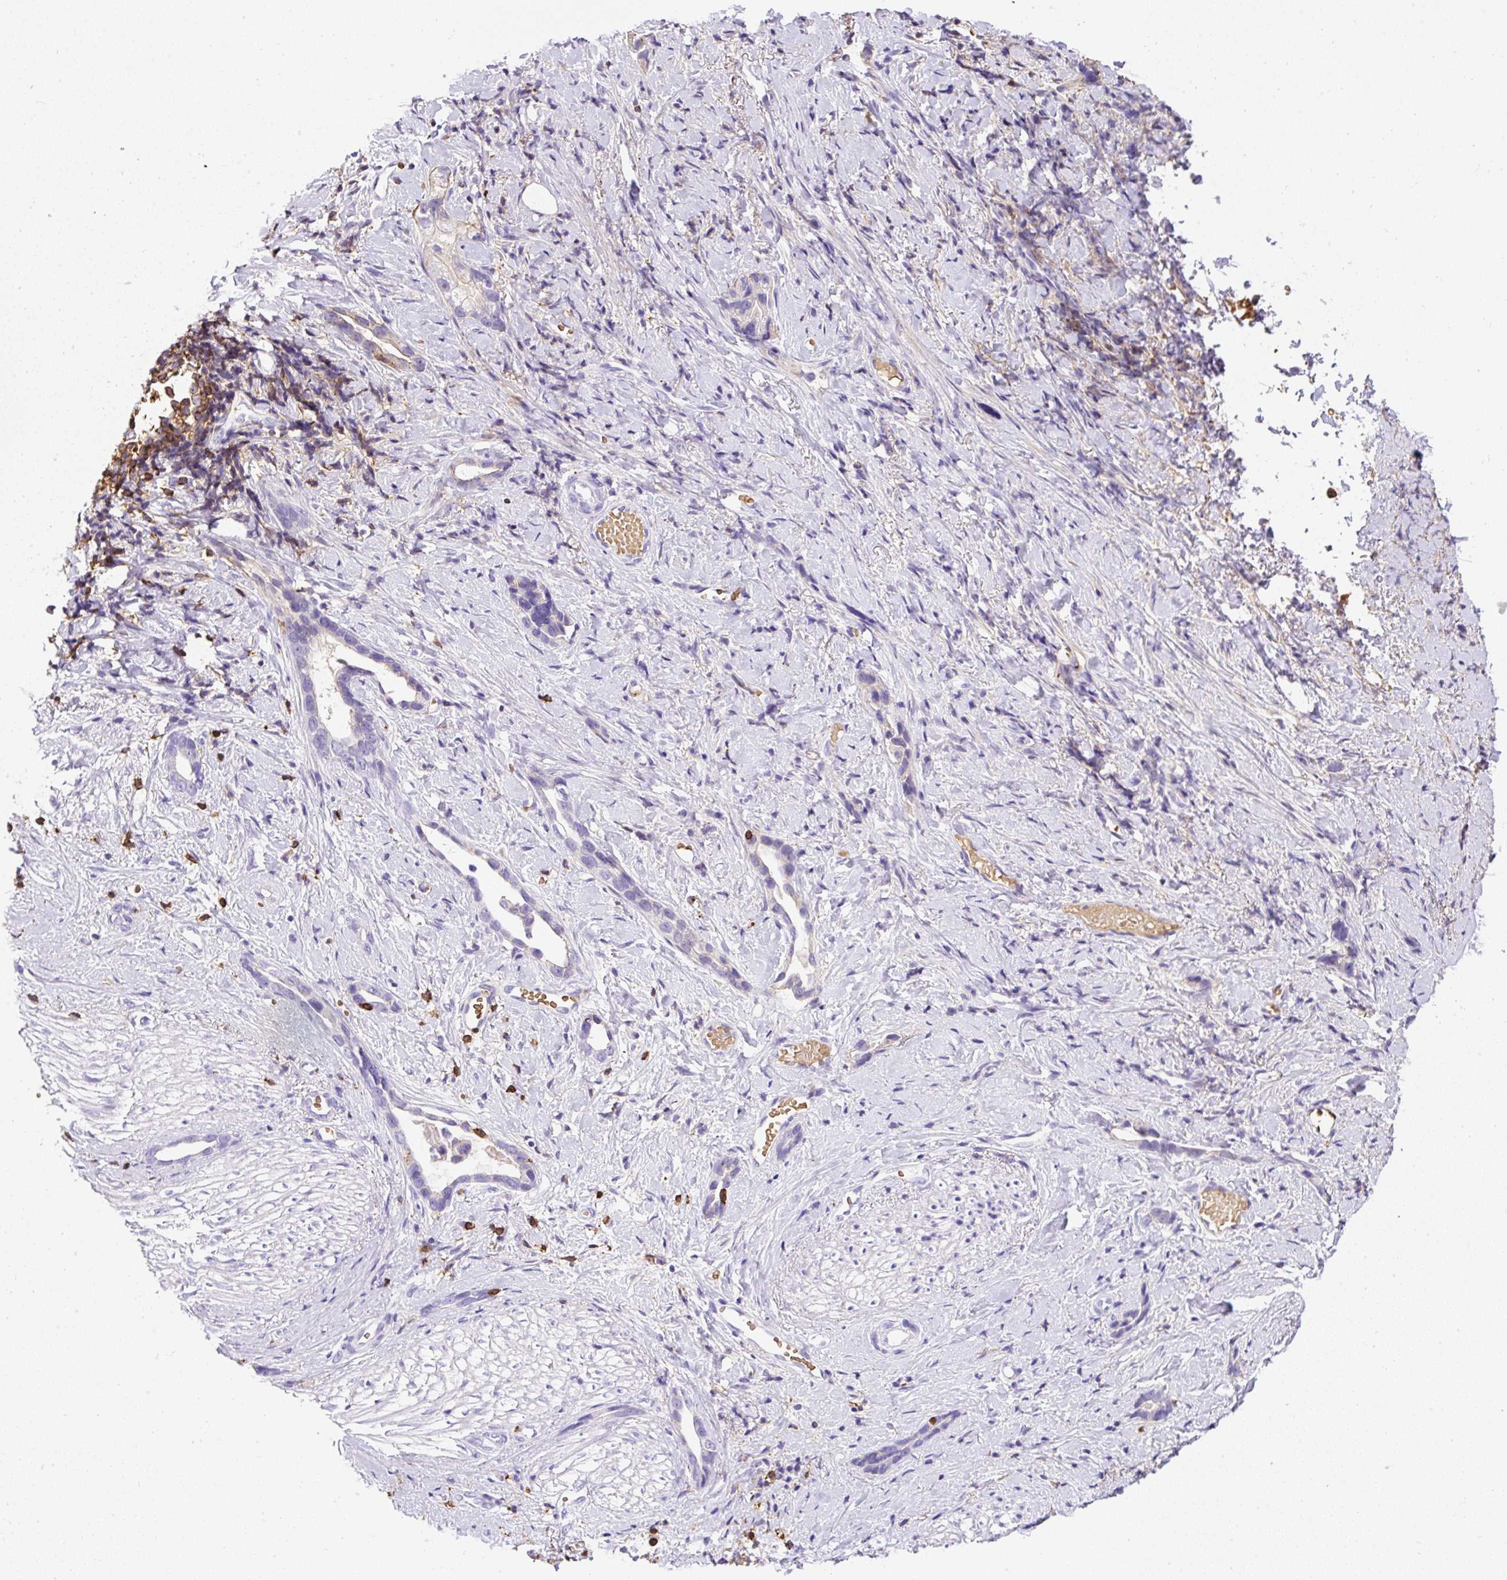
{"staining": {"intensity": "negative", "quantity": "none", "location": "none"}, "tissue": "stomach cancer", "cell_type": "Tumor cells", "image_type": "cancer", "snomed": [{"axis": "morphology", "description": "Adenocarcinoma, NOS"}, {"axis": "topography", "description": "Stomach"}], "caption": "DAB (3,3'-diaminobenzidine) immunohistochemical staining of adenocarcinoma (stomach) exhibits no significant positivity in tumor cells. (IHC, brightfield microscopy, high magnification).", "gene": "FAM228B", "patient": {"sex": "male", "age": 55}}